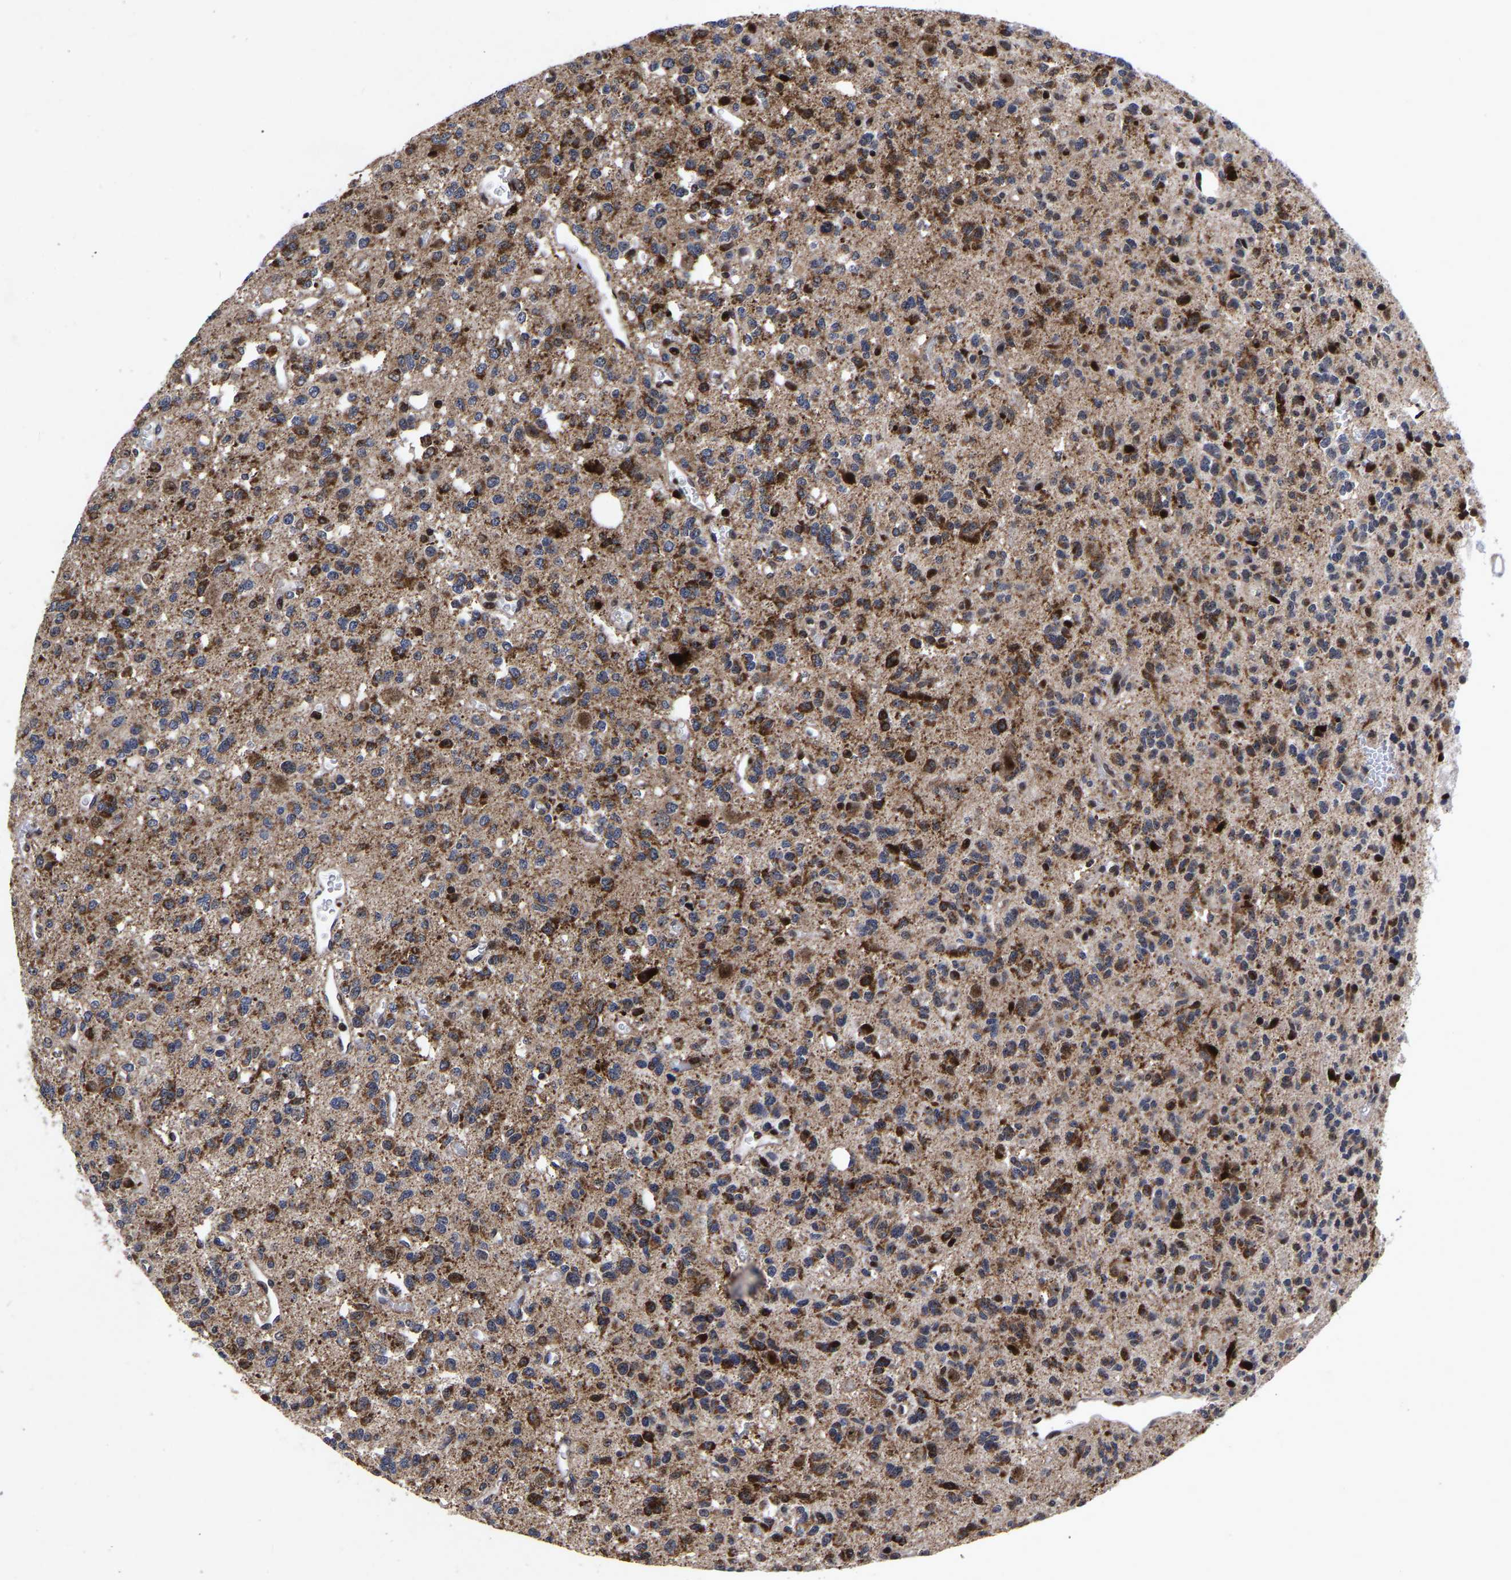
{"staining": {"intensity": "strong", "quantity": "25%-75%", "location": "cytoplasmic/membranous"}, "tissue": "glioma", "cell_type": "Tumor cells", "image_type": "cancer", "snomed": [{"axis": "morphology", "description": "Glioma, malignant, Low grade"}, {"axis": "topography", "description": "Brain"}], "caption": "Tumor cells show high levels of strong cytoplasmic/membranous expression in approximately 25%-75% of cells in malignant glioma (low-grade).", "gene": "JUNB", "patient": {"sex": "male", "age": 38}}